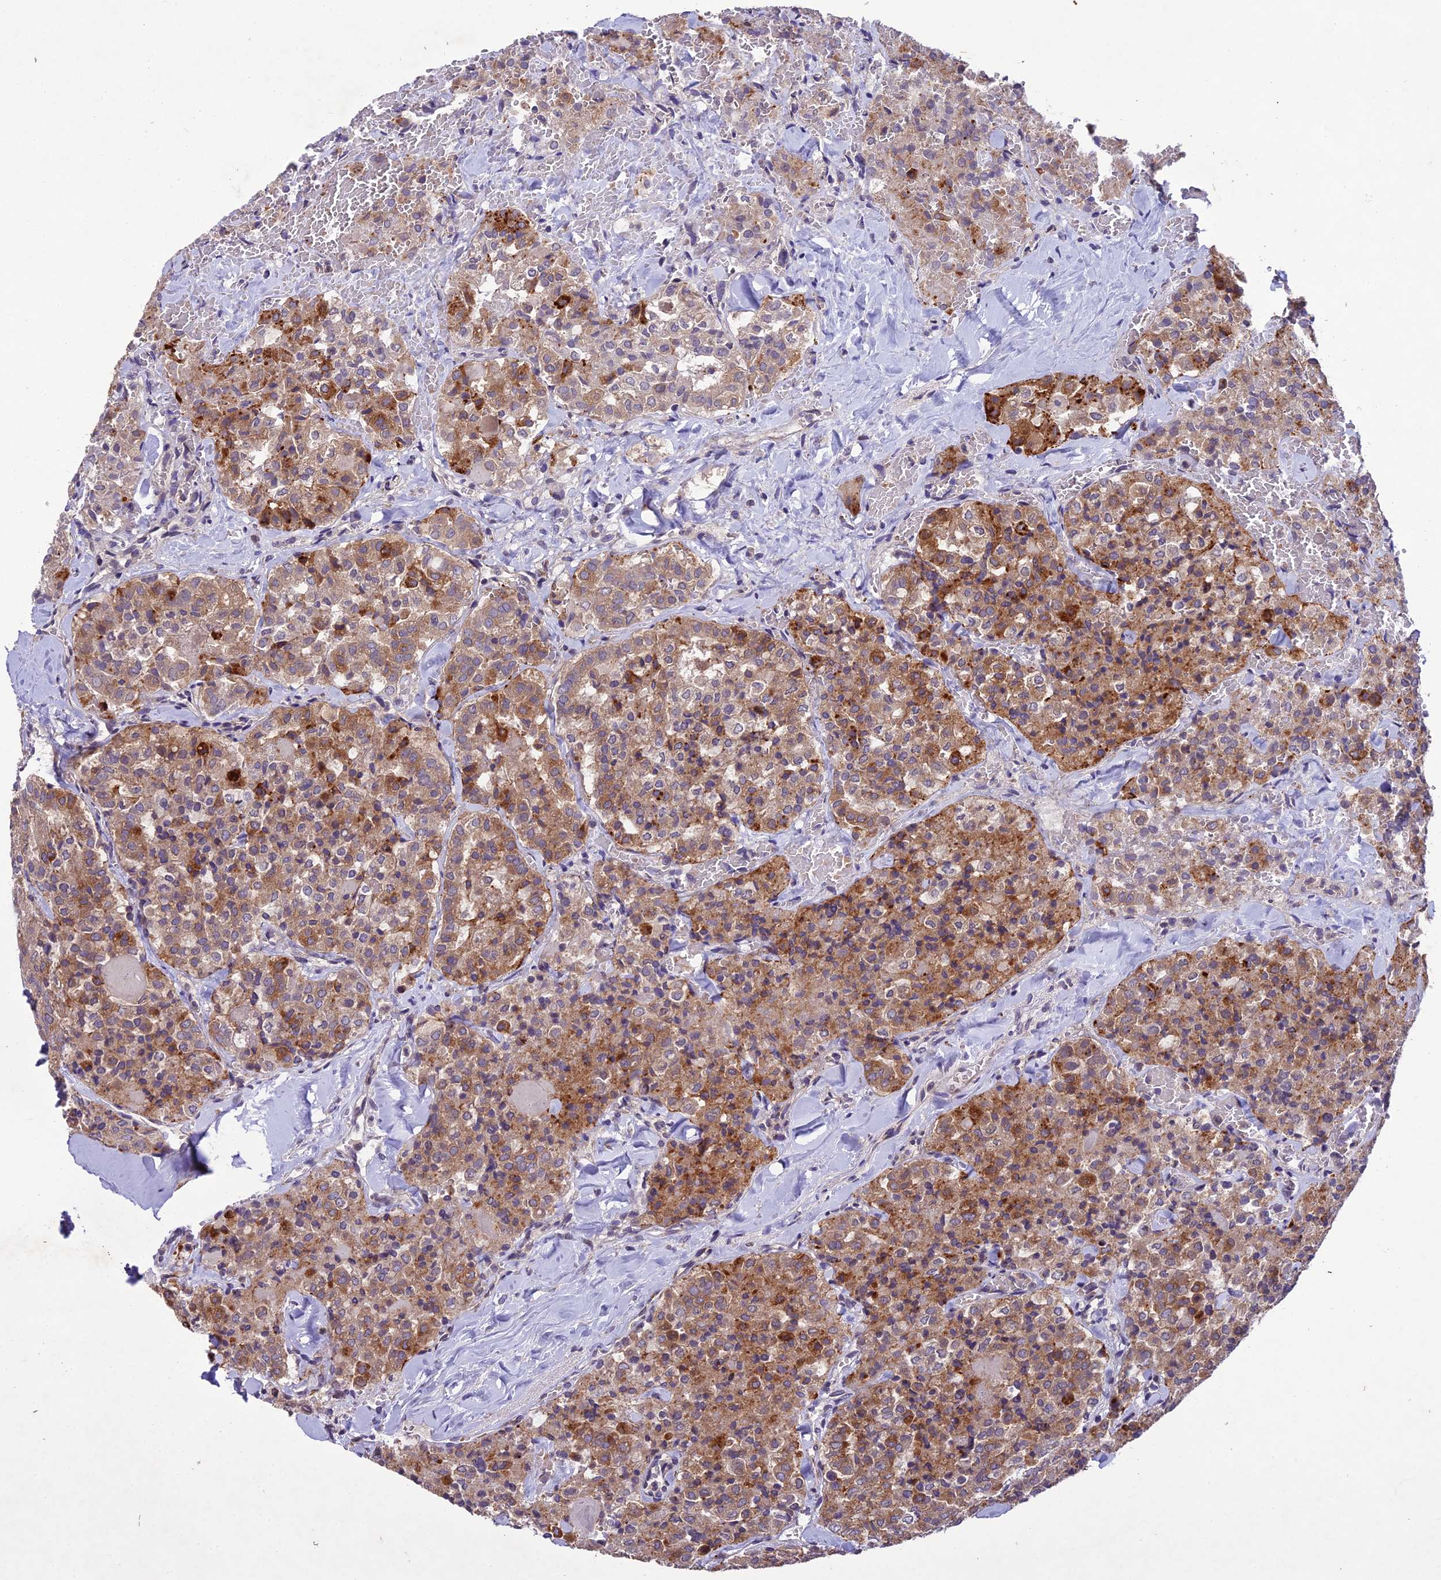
{"staining": {"intensity": "moderate", "quantity": ">75%", "location": "cytoplasmic/membranous"}, "tissue": "thyroid cancer", "cell_type": "Tumor cells", "image_type": "cancer", "snomed": [{"axis": "morphology", "description": "Follicular adenoma carcinoma, NOS"}, {"axis": "topography", "description": "Thyroid gland"}], "caption": "Protein expression by IHC reveals moderate cytoplasmic/membranous staining in approximately >75% of tumor cells in thyroid cancer (follicular adenoma carcinoma).", "gene": "CENPL", "patient": {"sex": "male", "age": 75}}